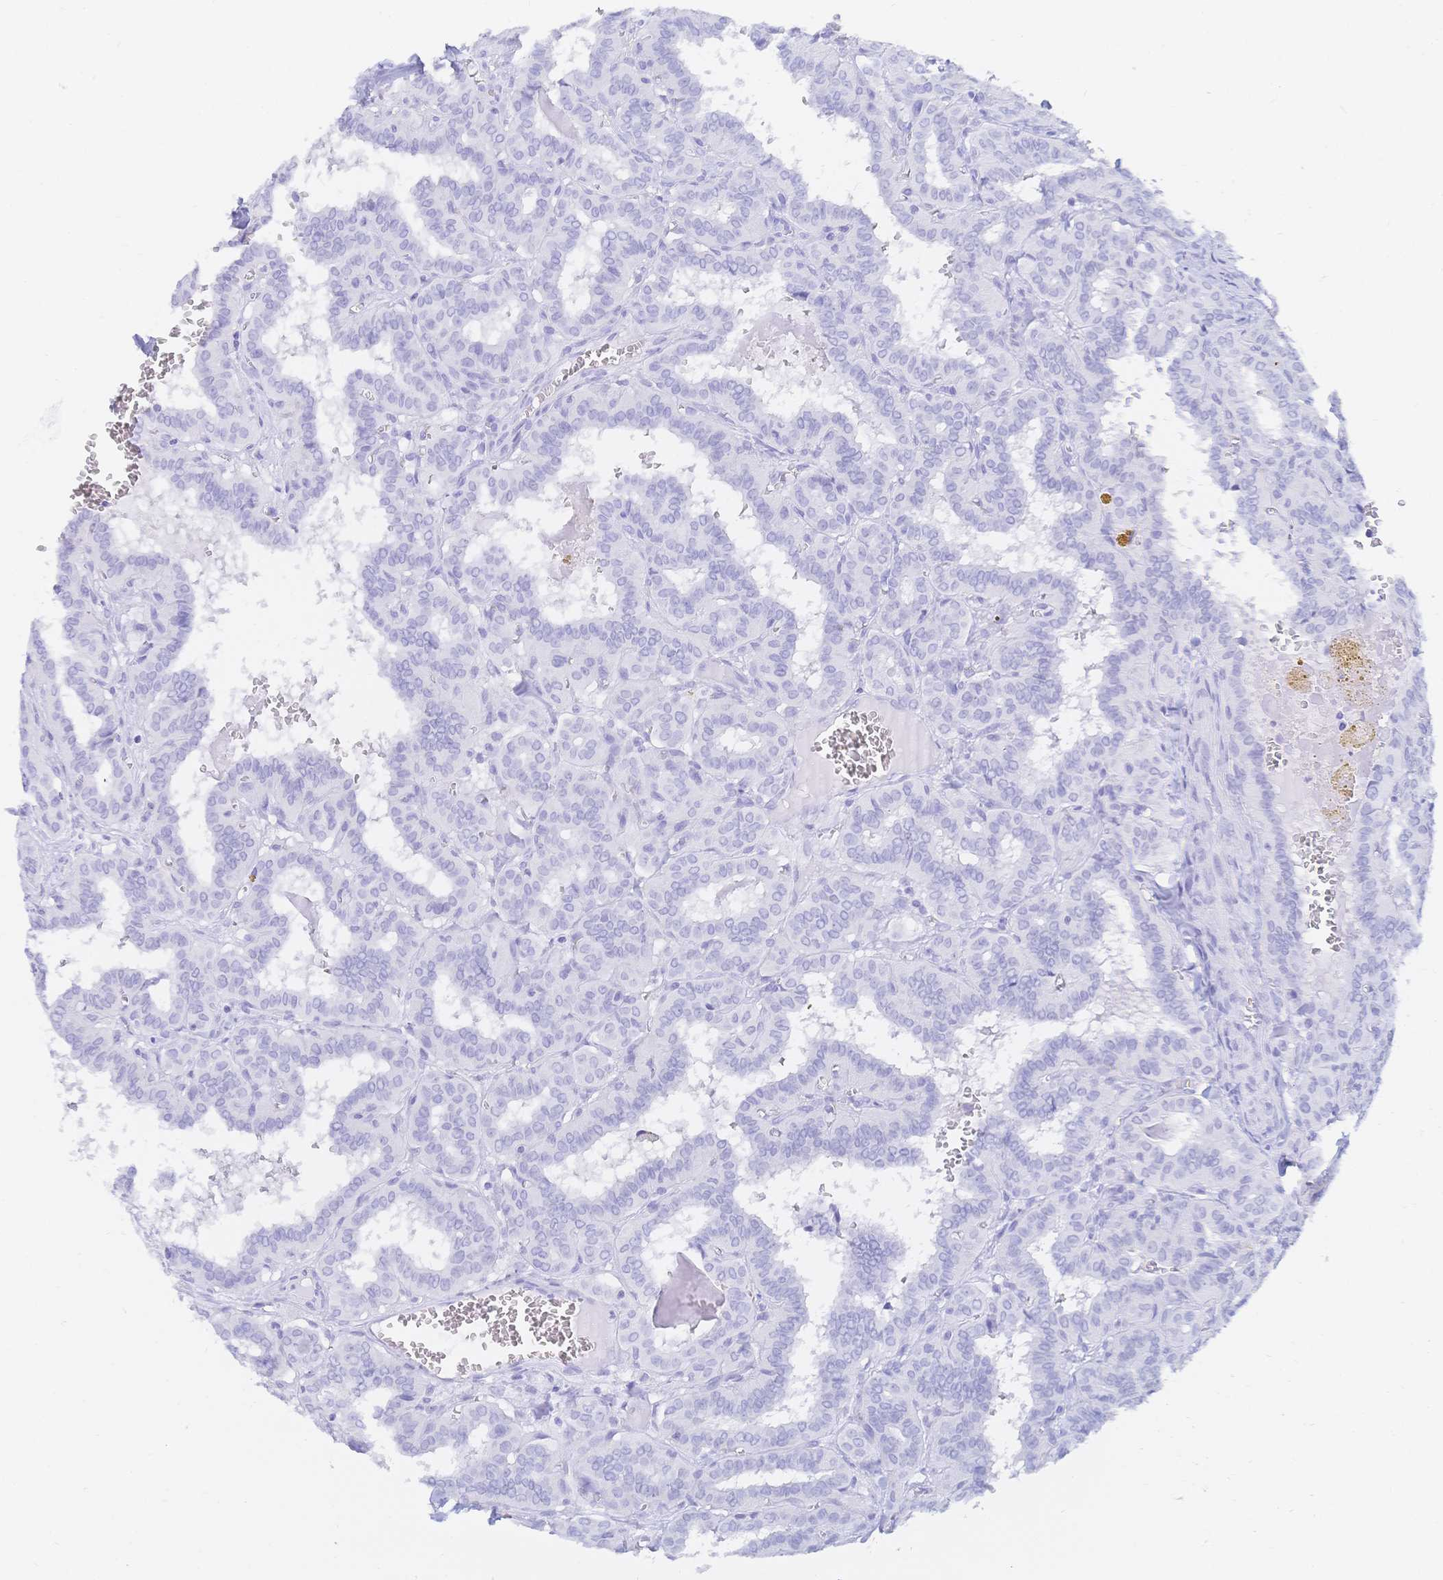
{"staining": {"intensity": "negative", "quantity": "none", "location": "none"}, "tissue": "thyroid cancer", "cell_type": "Tumor cells", "image_type": "cancer", "snomed": [{"axis": "morphology", "description": "Papillary adenocarcinoma, NOS"}, {"axis": "topography", "description": "Thyroid gland"}], "caption": "Immunohistochemical staining of thyroid cancer (papillary adenocarcinoma) demonstrates no significant staining in tumor cells.", "gene": "MEP1B", "patient": {"sex": "female", "age": 21}}